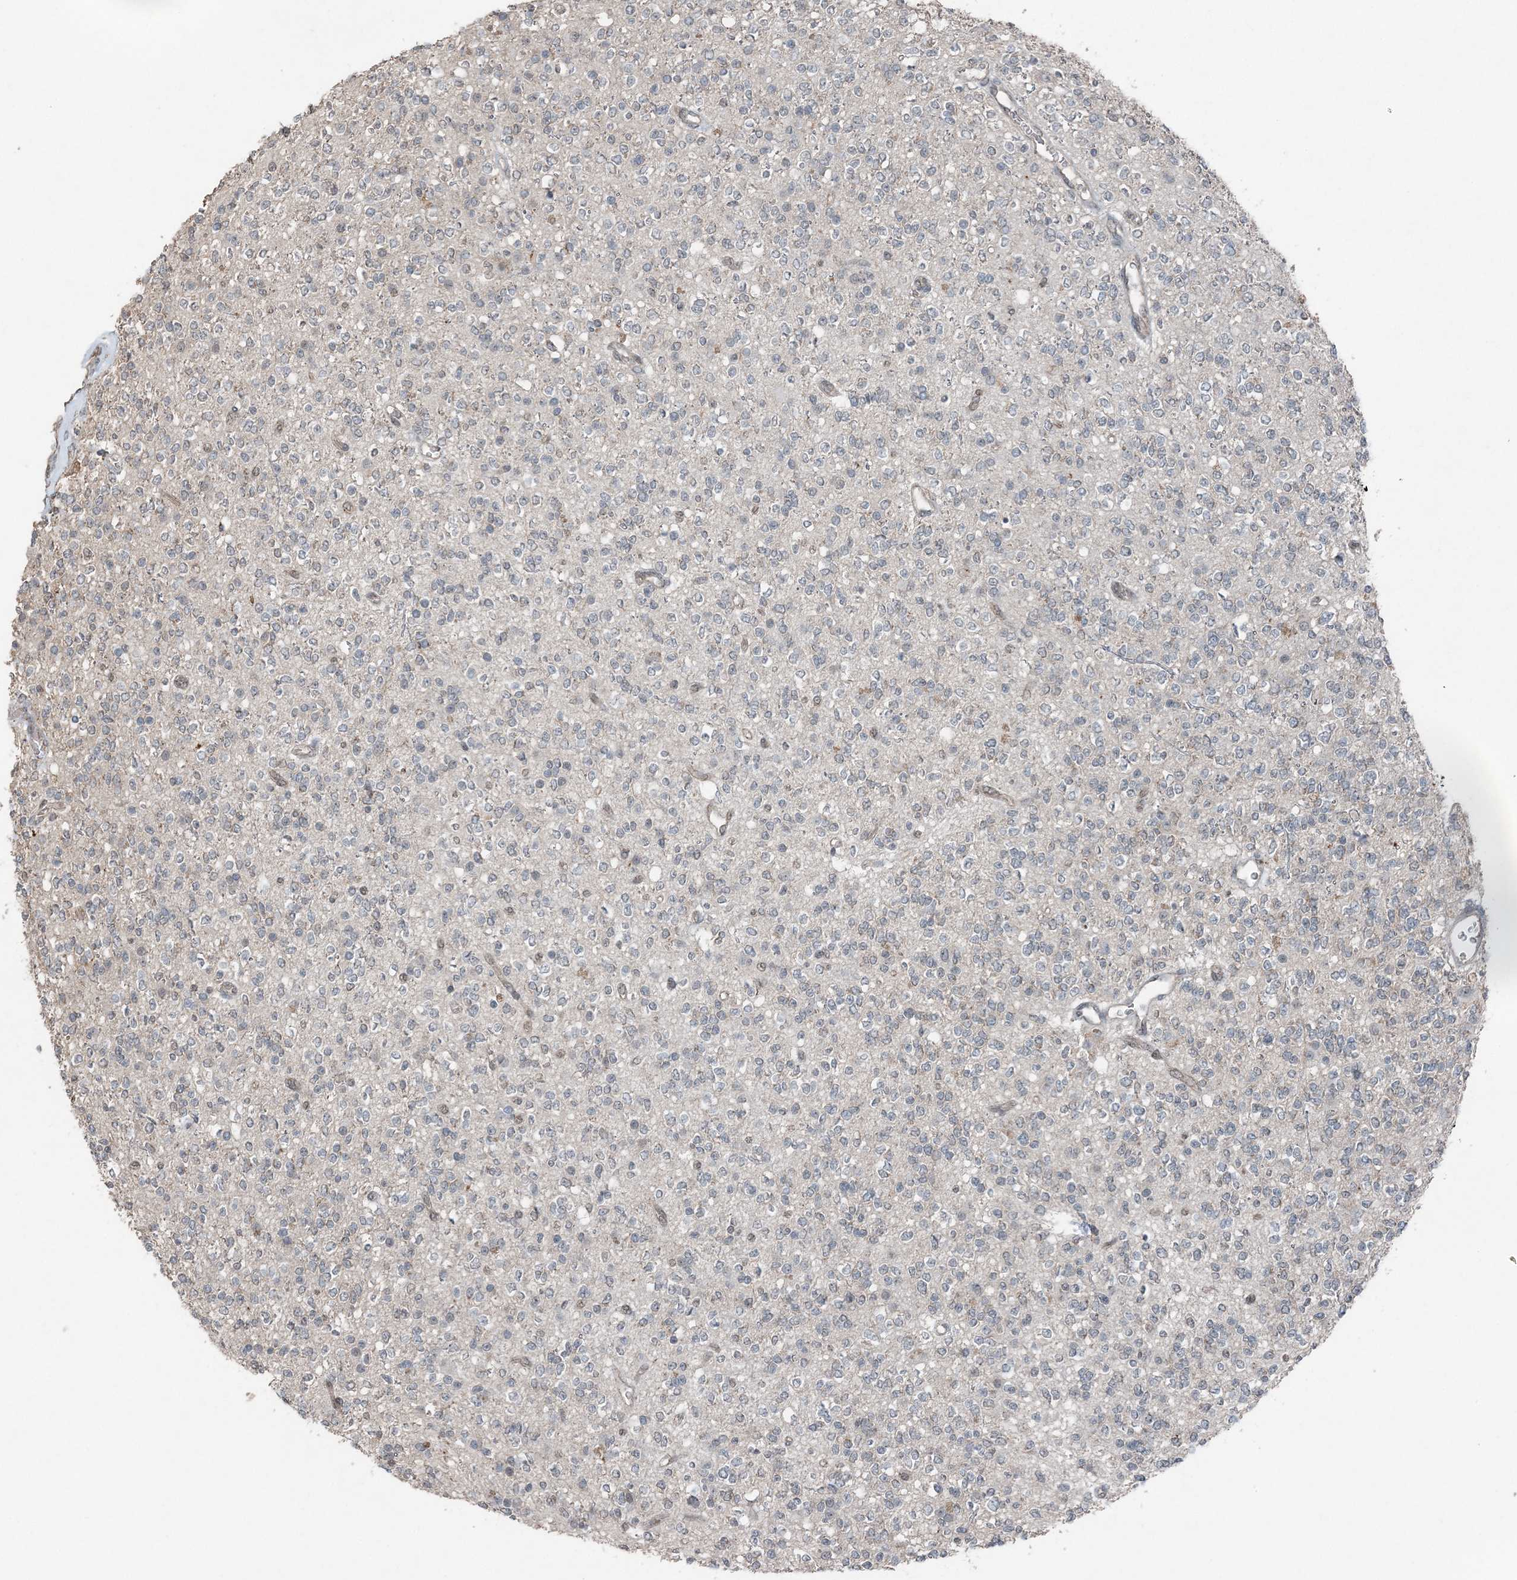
{"staining": {"intensity": "negative", "quantity": "none", "location": "none"}, "tissue": "glioma", "cell_type": "Tumor cells", "image_type": "cancer", "snomed": [{"axis": "morphology", "description": "Glioma, malignant, High grade"}, {"axis": "topography", "description": "Brain"}], "caption": "Tumor cells are negative for brown protein staining in glioma.", "gene": "VSIG2", "patient": {"sex": "male", "age": 34}}